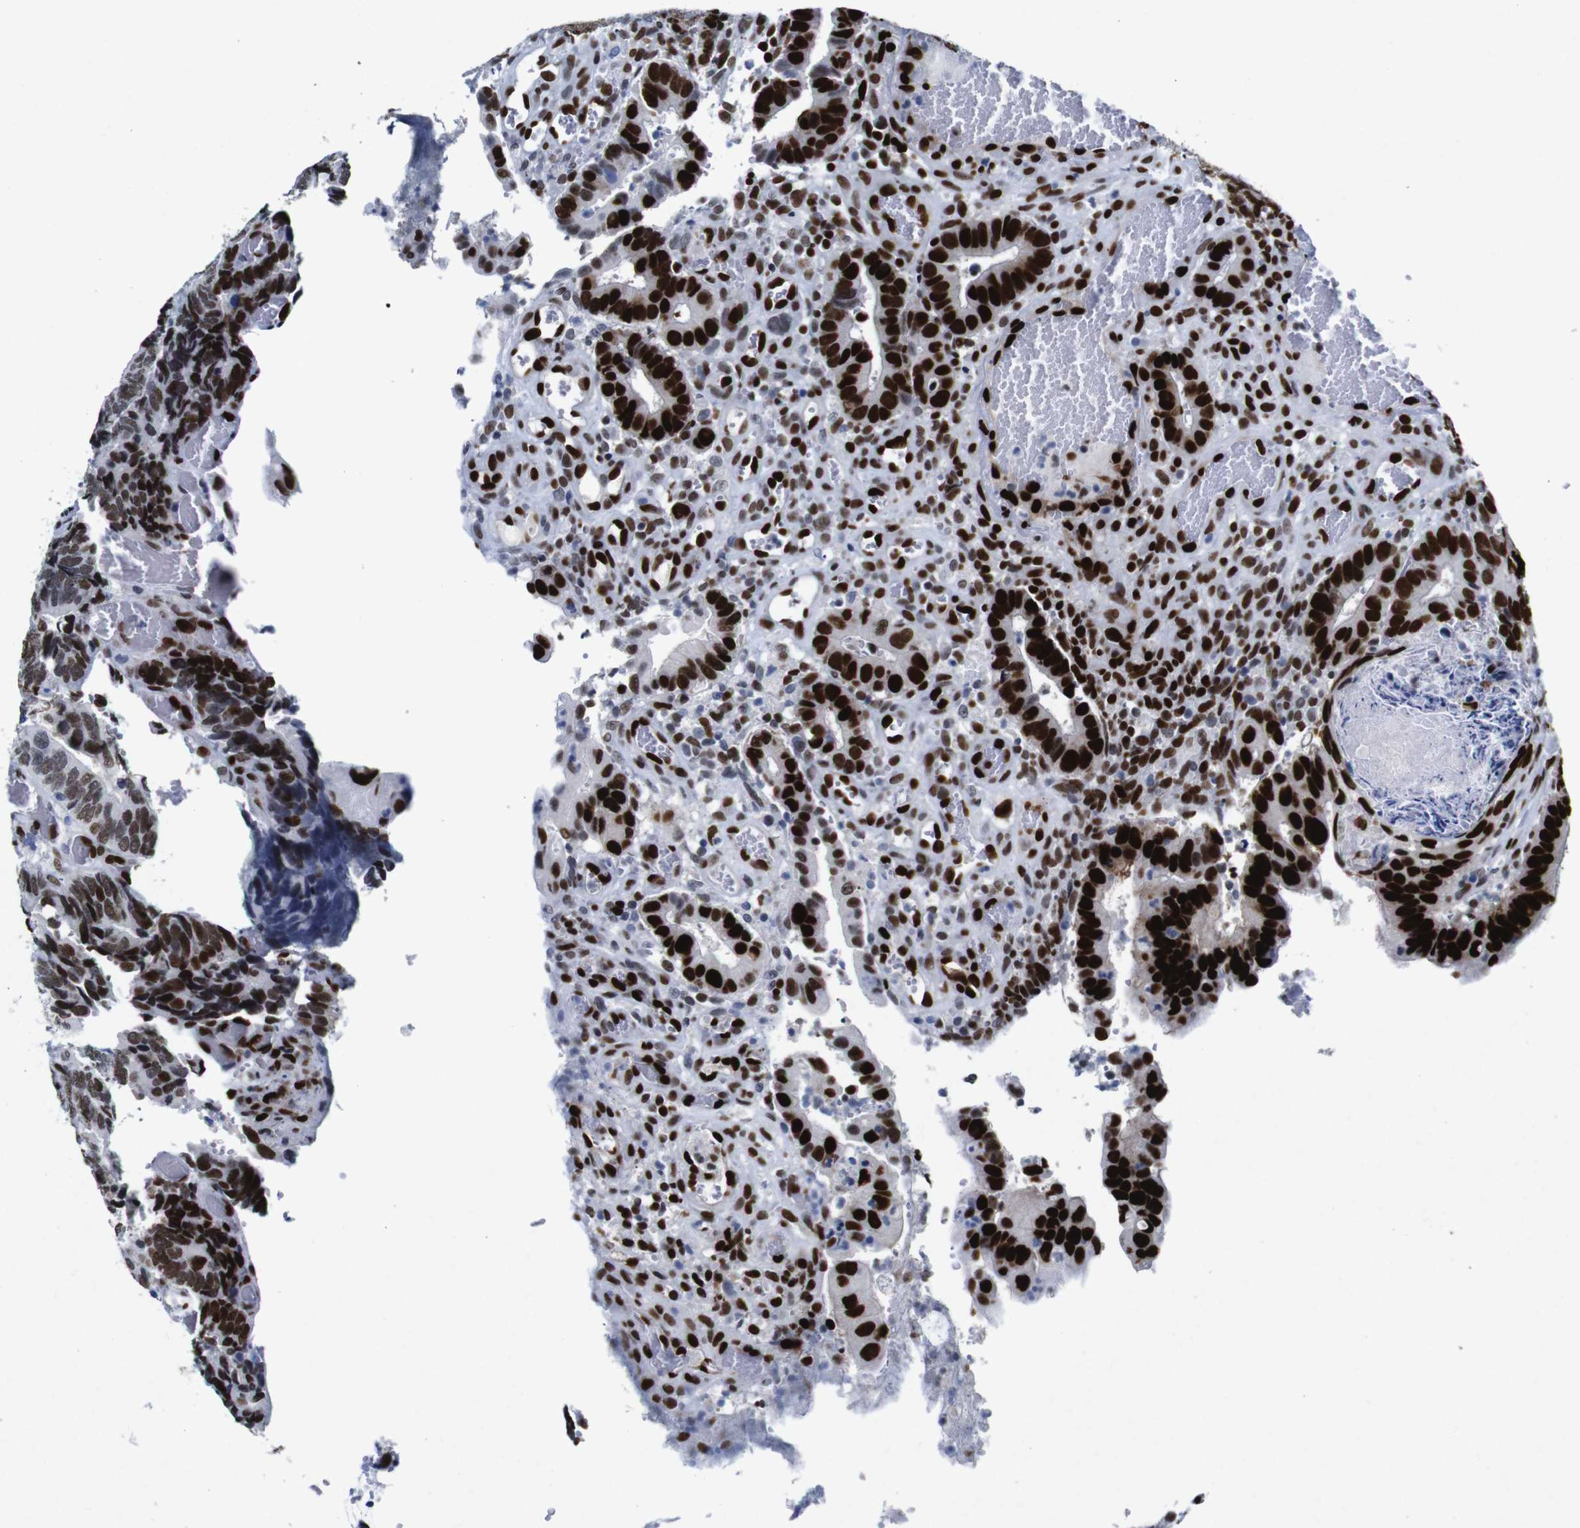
{"staining": {"intensity": "strong", "quantity": ">75%", "location": "nuclear"}, "tissue": "colorectal cancer", "cell_type": "Tumor cells", "image_type": "cancer", "snomed": [{"axis": "morphology", "description": "Adenocarcinoma, NOS"}, {"axis": "topography", "description": "Colon"}], "caption": "About >75% of tumor cells in colorectal cancer reveal strong nuclear protein expression as visualized by brown immunohistochemical staining.", "gene": "FOSL2", "patient": {"sex": "male", "age": 72}}